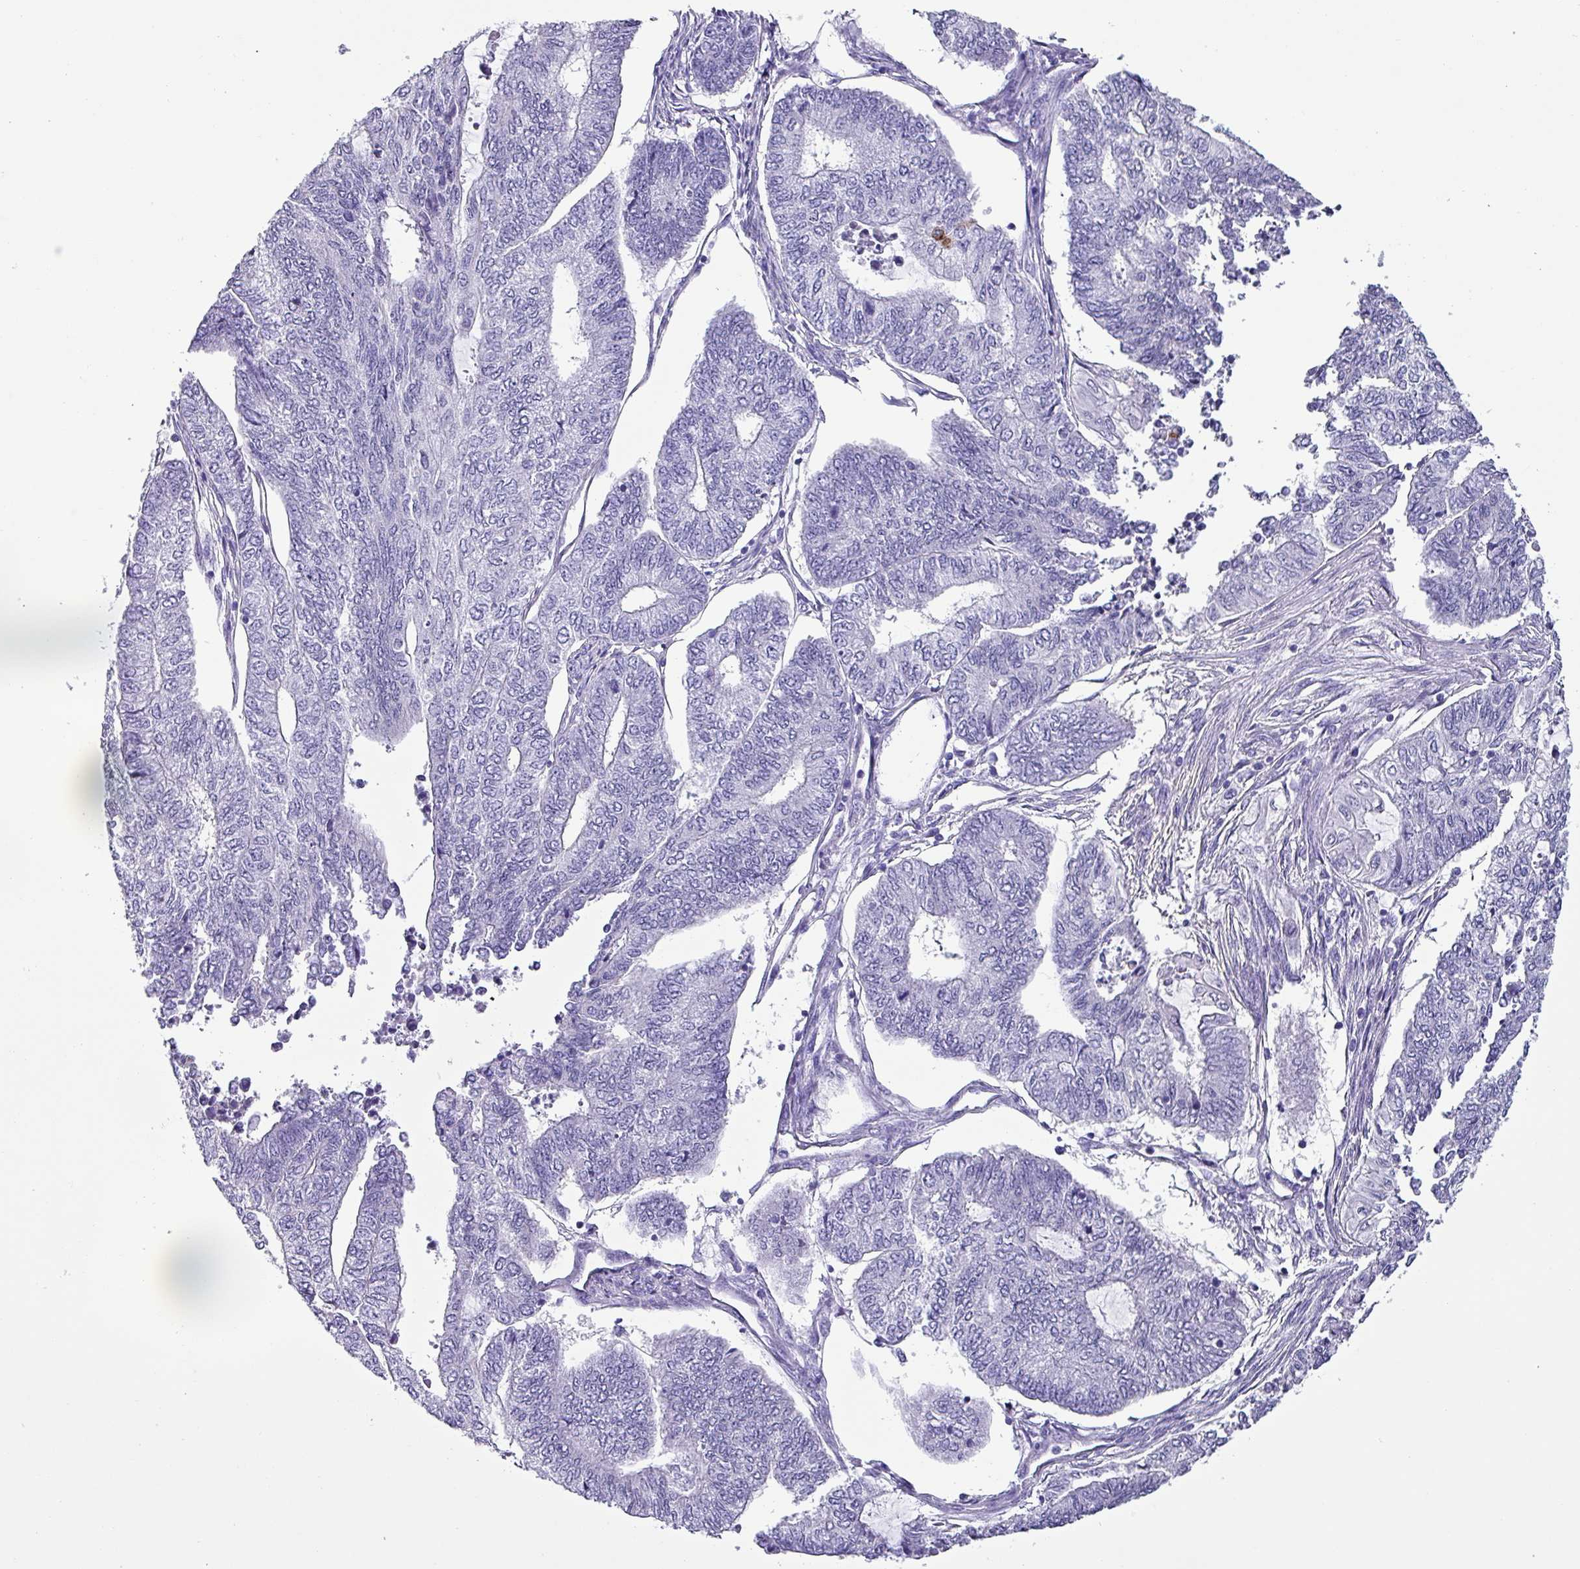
{"staining": {"intensity": "negative", "quantity": "none", "location": "none"}, "tissue": "endometrial cancer", "cell_type": "Tumor cells", "image_type": "cancer", "snomed": [{"axis": "morphology", "description": "Adenocarcinoma, NOS"}, {"axis": "topography", "description": "Uterus"}, {"axis": "topography", "description": "Endometrium"}], "caption": "An IHC image of endometrial adenocarcinoma is shown. There is no staining in tumor cells of endometrial adenocarcinoma.", "gene": "KRT6C", "patient": {"sex": "female", "age": 70}}